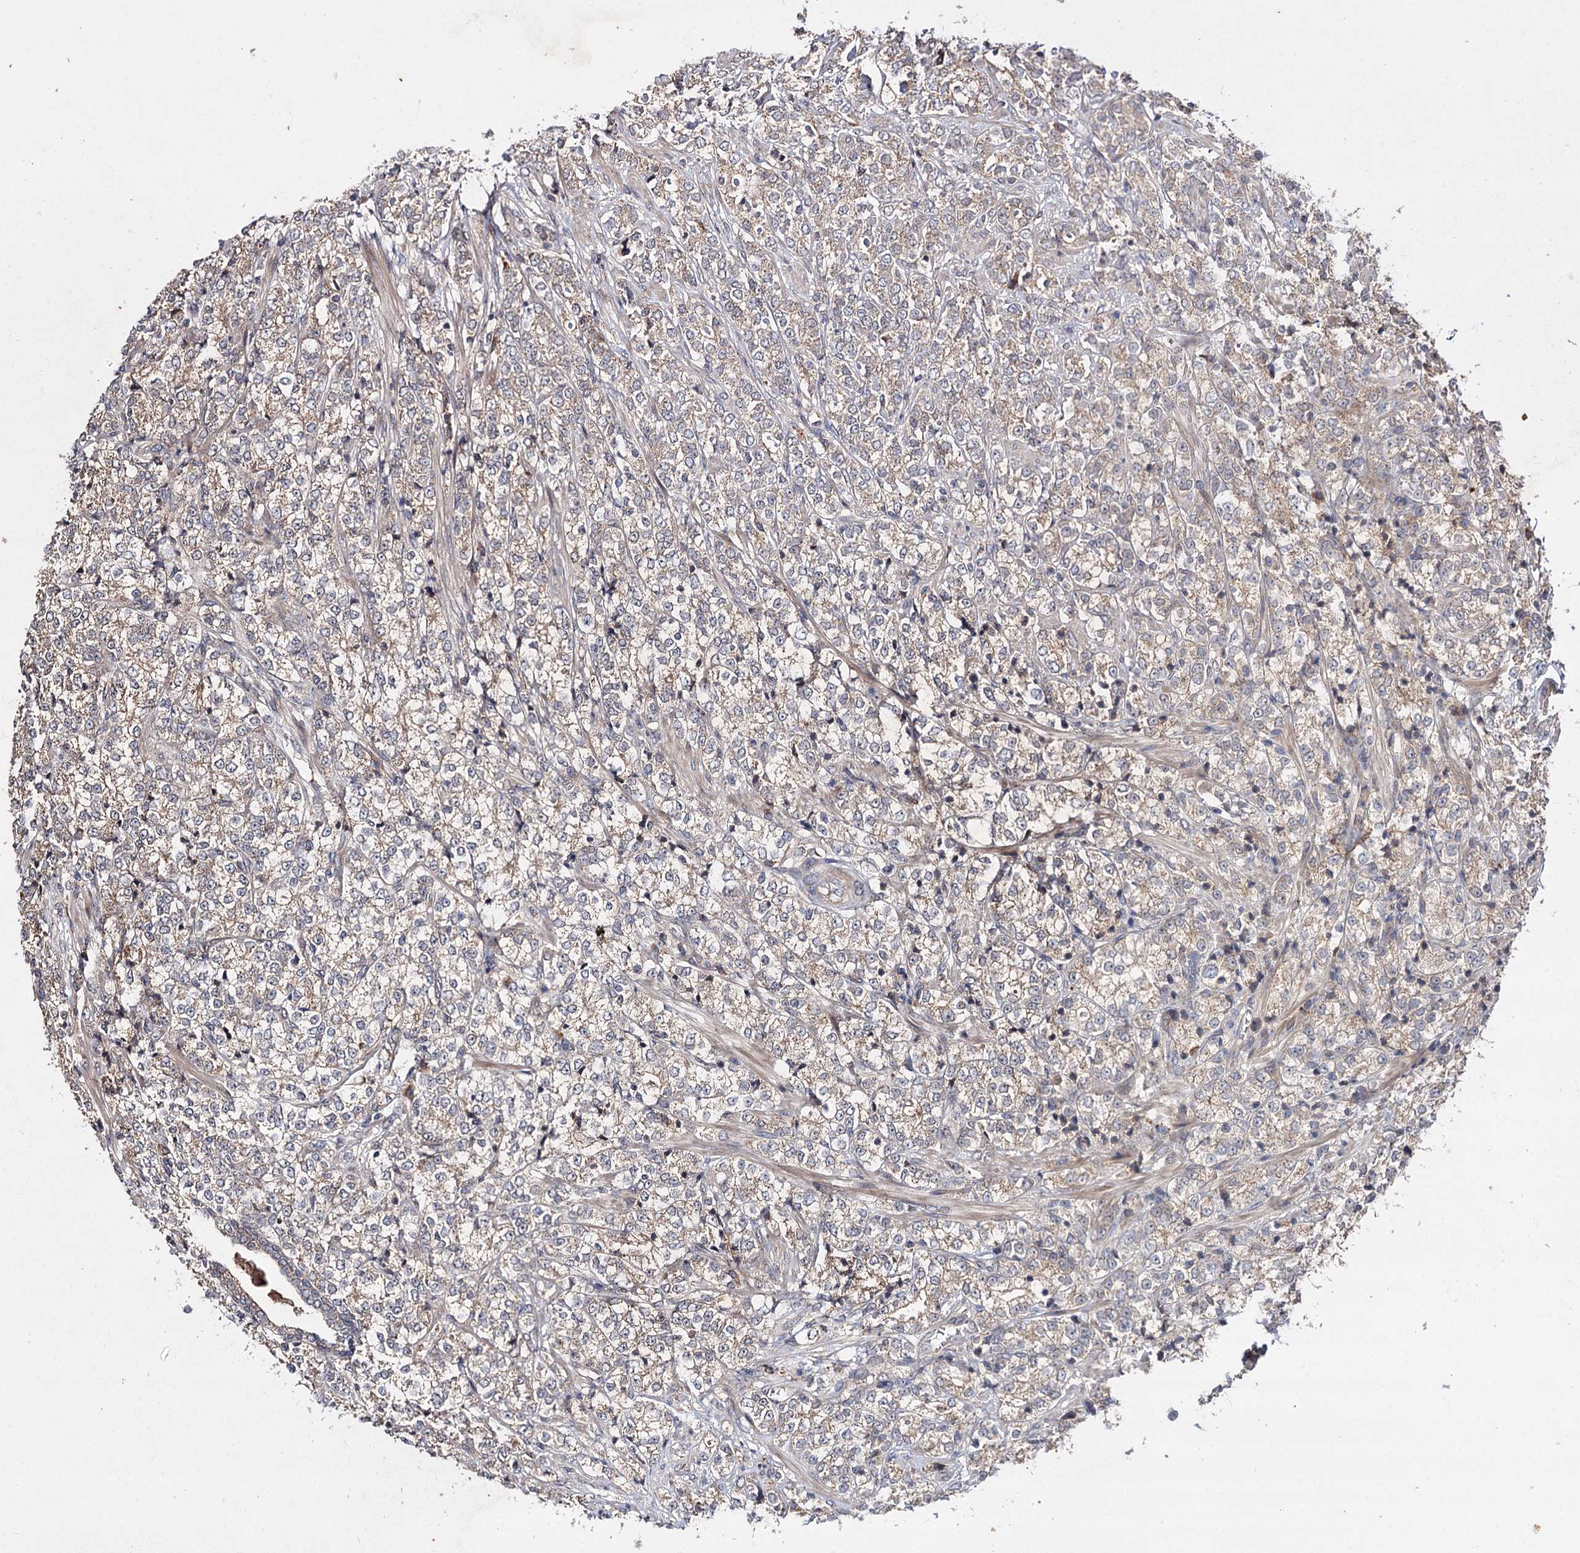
{"staining": {"intensity": "moderate", "quantity": "25%-75%", "location": "cytoplasmic/membranous"}, "tissue": "prostate cancer", "cell_type": "Tumor cells", "image_type": "cancer", "snomed": [{"axis": "morphology", "description": "Adenocarcinoma, High grade"}, {"axis": "topography", "description": "Prostate"}], "caption": "The micrograph shows staining of prostate adenocarcinoma (high-grade), revealing moderate cytoplasmic/membranous protein positivity (brown color) within tumor cells.", "gene": "FBXW8", "patient": {"sex": "male", "age": 69}}